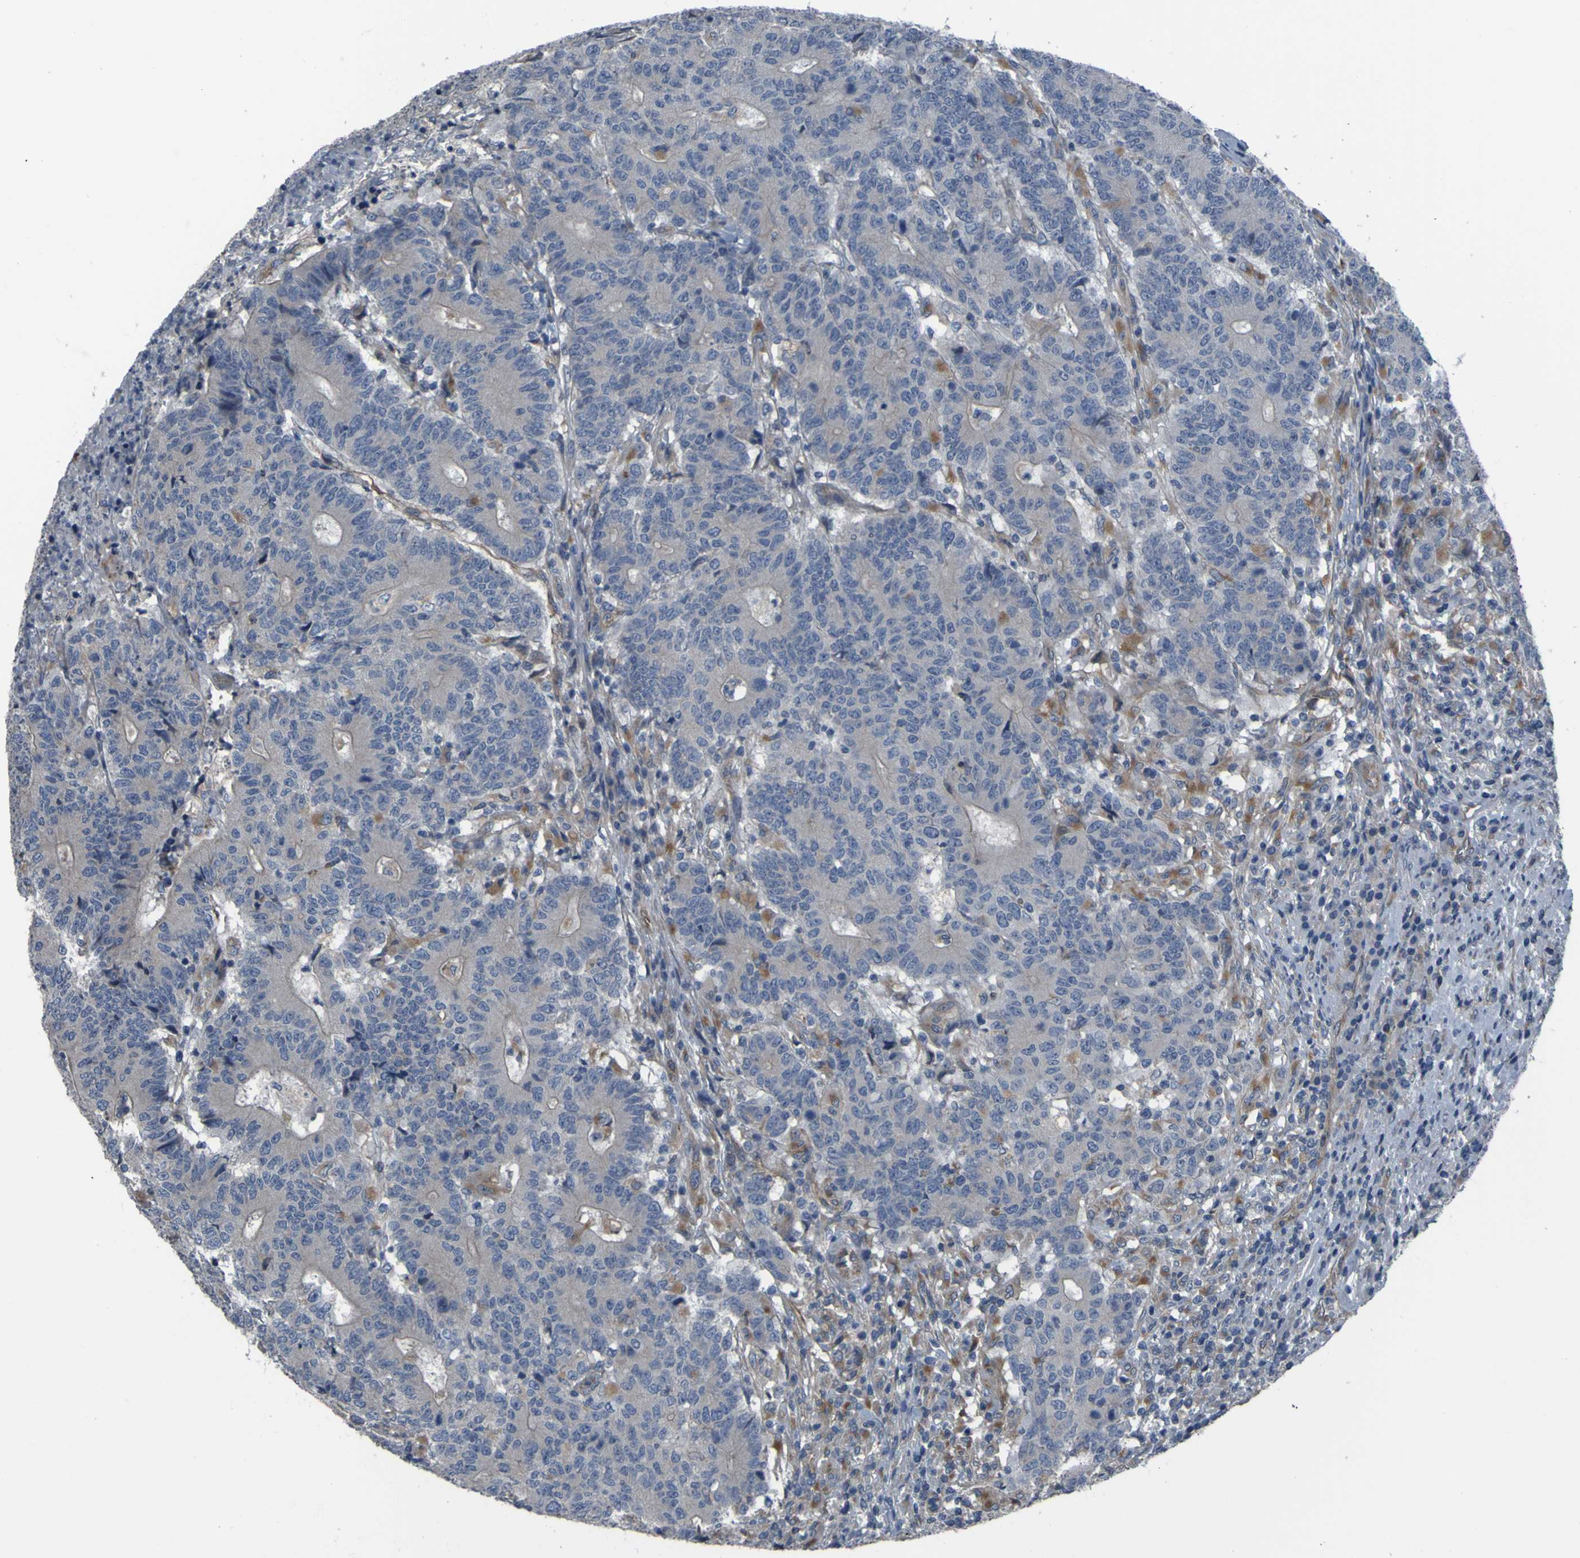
{"staining": {"intensity": "negative", "quantity": "none", "location": "none"}, "tissue": "colorectal cancer", "cell_type": "Tumor cells", "image_type": "cancer", "snomed": [{"axis": "morphology", "description": "Normal tissue, NOS"}, {"axis": "morphology", "description": "Adenocarcinoma, NOS"}, {"axis": "topography", "description": "Colon"}], "caption": "There is no significant positivity in tumor cells of colorectal cancer.", "gene": "GRAMD1A", "patient": {"sex": "female", "age": 75}}